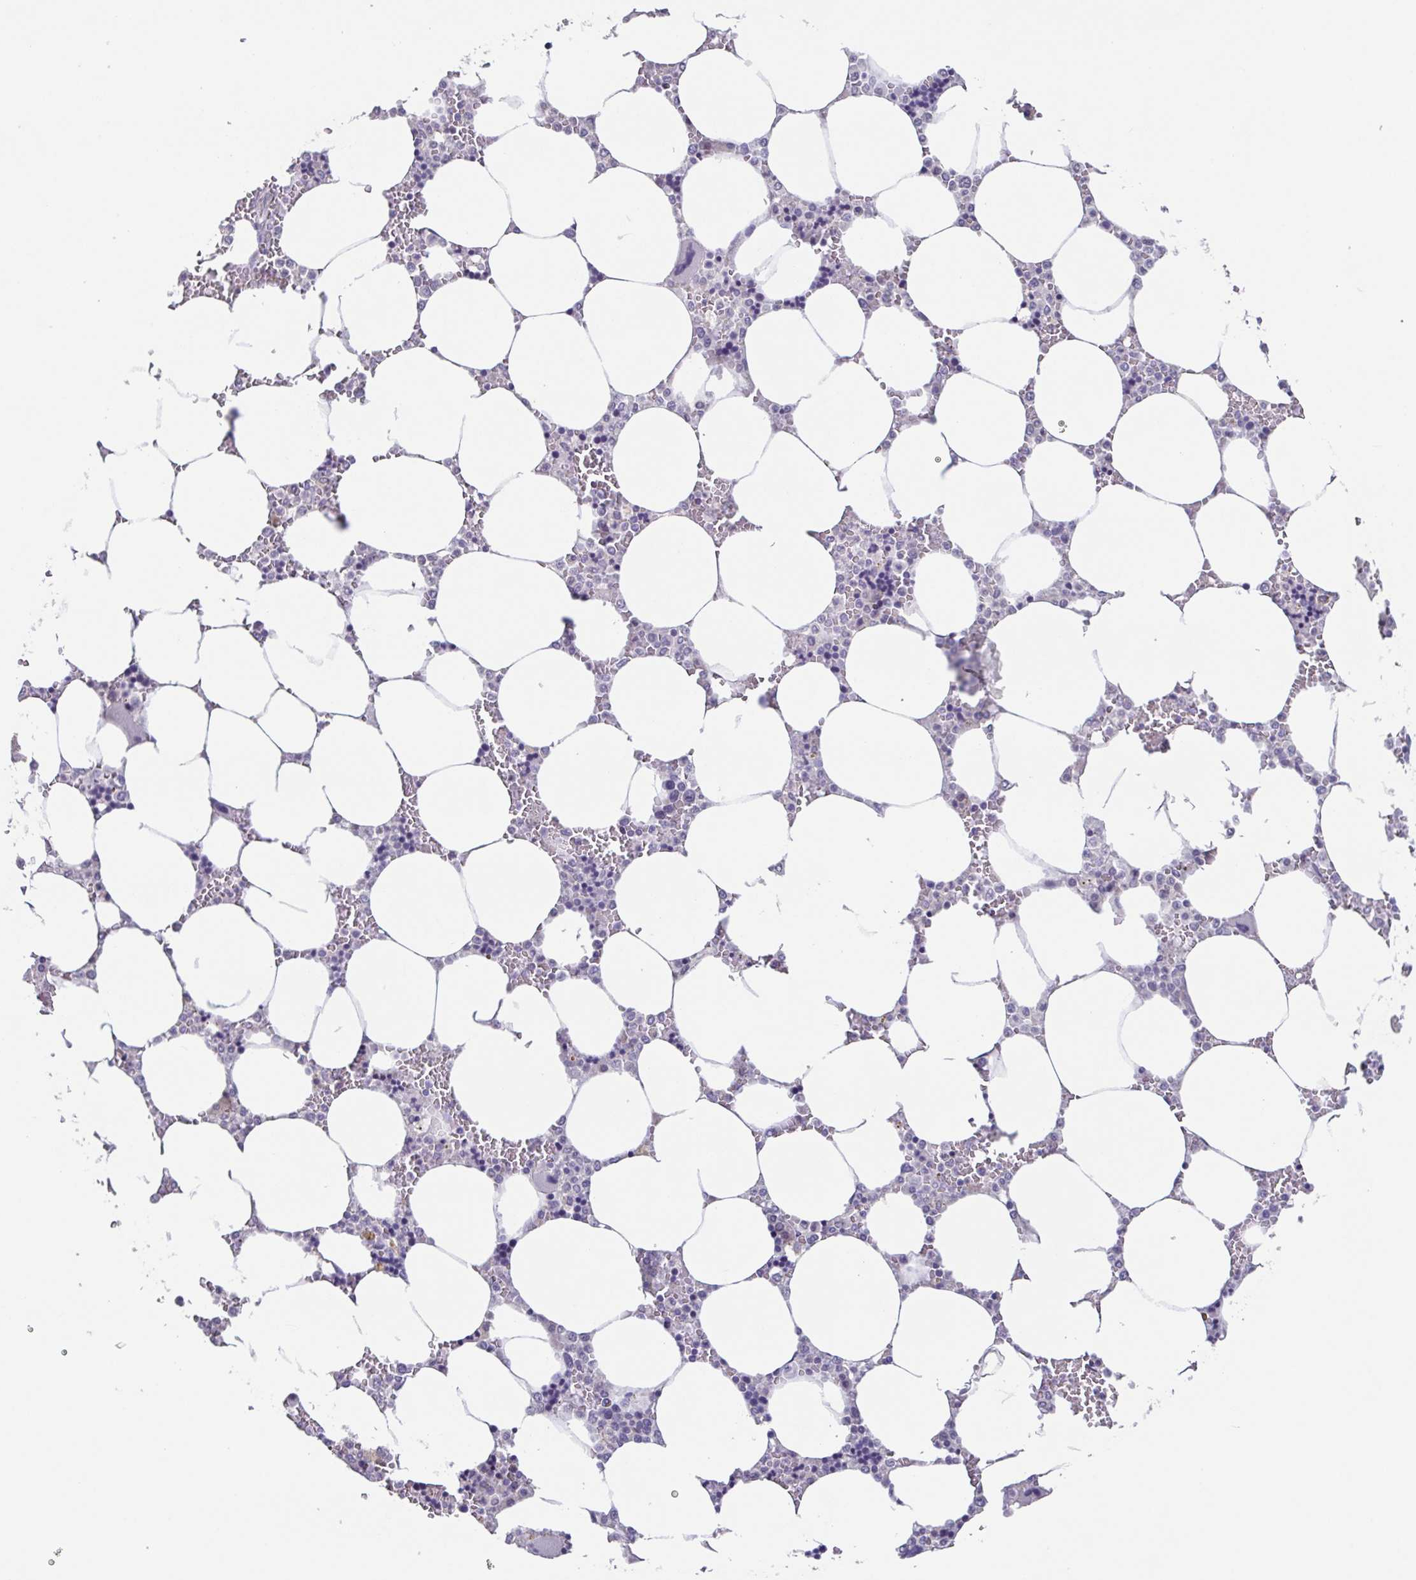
{"staining": {"intensity": "negative", "quantity": "none", "location": "none"}, "tissue": "bone marrow", "cell_type": "Hematopoietic cells", "image_type": "normal", "snomed": [{"axis": "morphology", "description": "Normal tissue, NOS"}, {"axis": "topography", "description": "Bone marrow"}], "caption": "The image exhibits no significant positivity in hematopoietic cells of bone marrow. (DAB (3,3'-diaminobenzidine) immunohistochemistry (IHC) visualized using brightfield microscopy, high magnification).", "gene": "GHRL", "patient": {"sex": "male", "age": 64}}